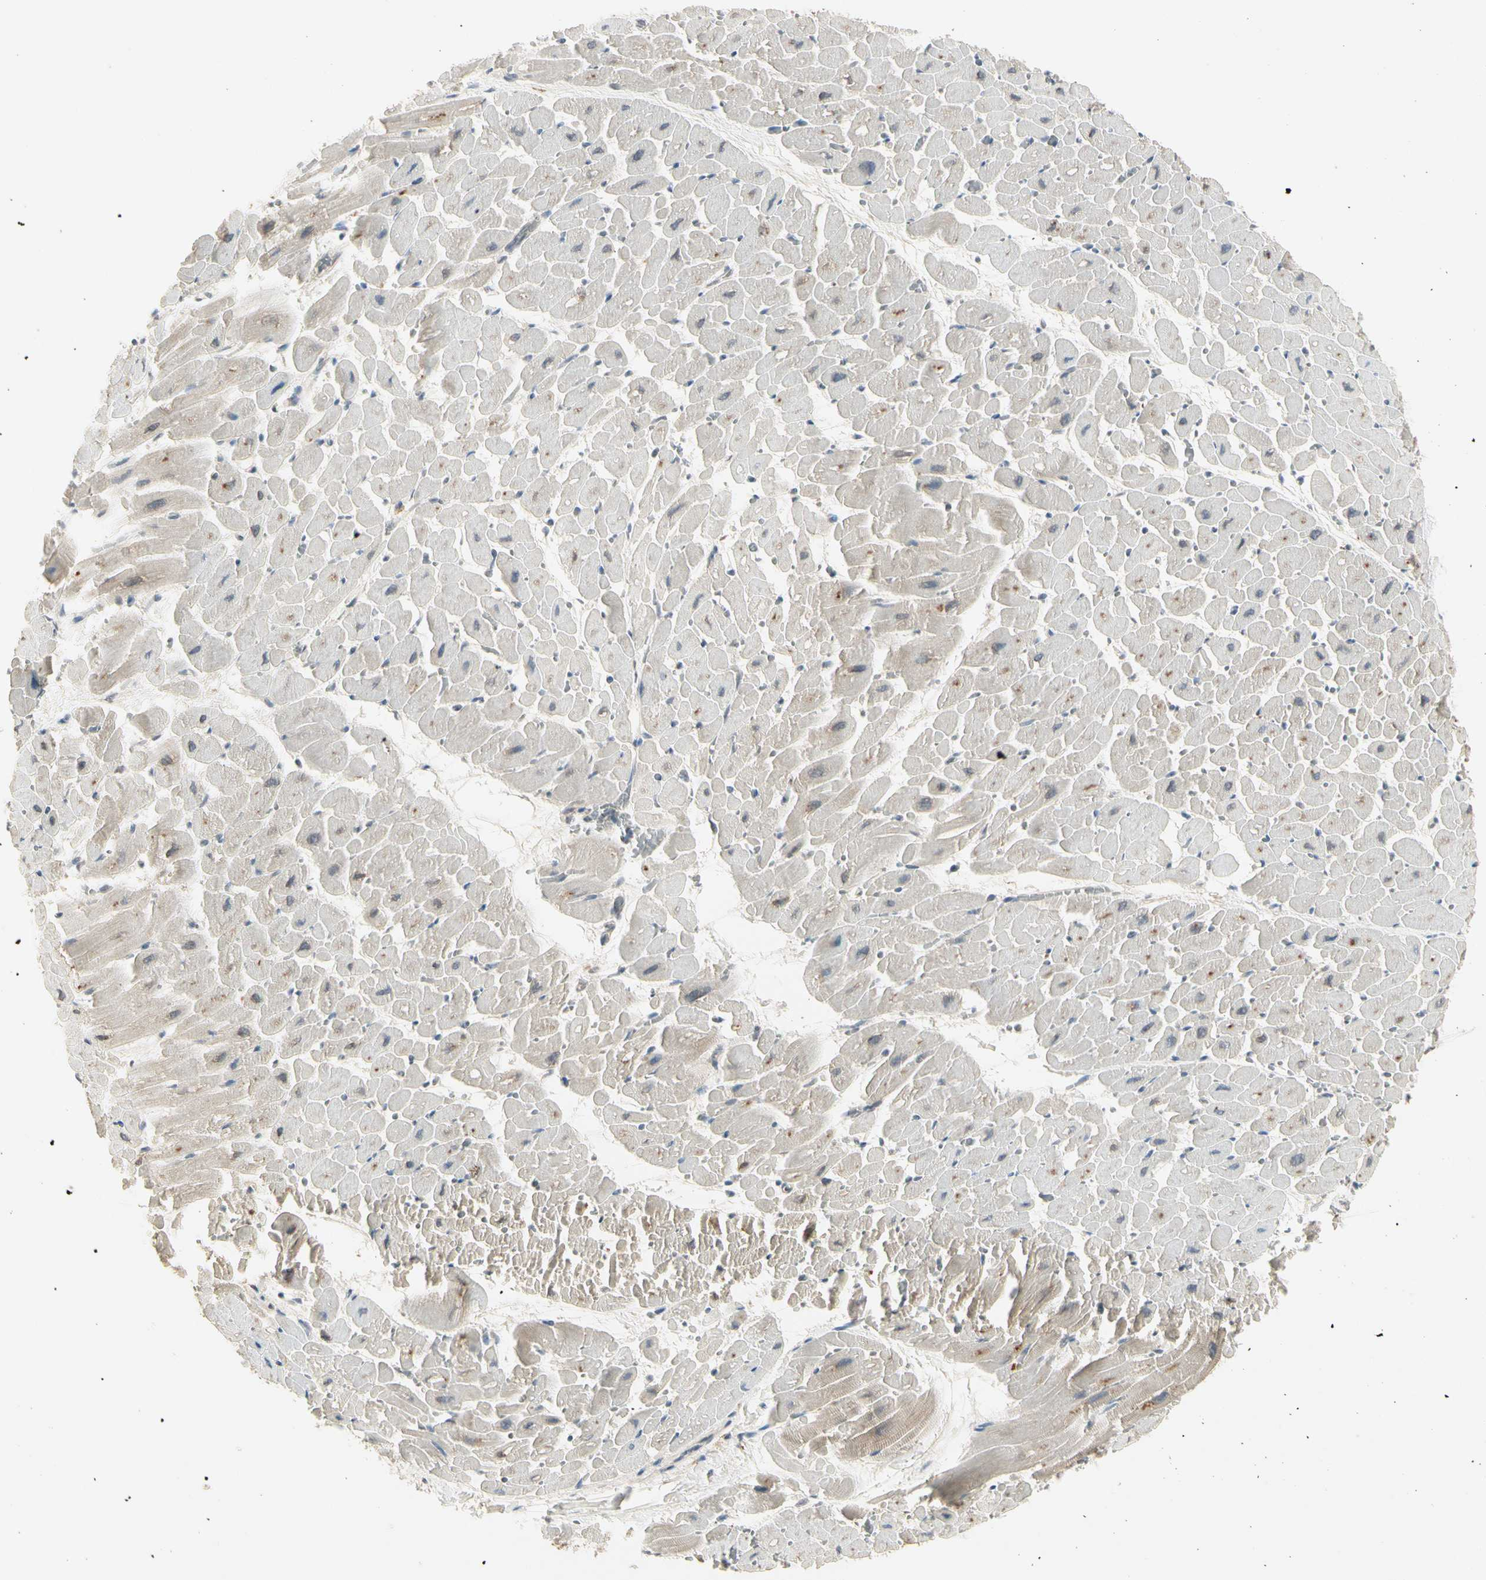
{"staining": {"intensity": "weak", "quantity": "<25%", "location": "cytoplasmic/membranous"}, "tissue": "heart muscle", "cell_type": "Cardiomyocytes", "image_type": "normal", "snomed": [{"axis": "morphology", "description": "Normal tissue, NOS"}, {"axis": "topography", "description": "Heart"}], "caption": "Immunohistochemical staining of unremarkable human heart muscle displays no significant expression in cardiomyocytes.", "gene": "CCL4", "patient": {"sex": "male", "age": 45}}